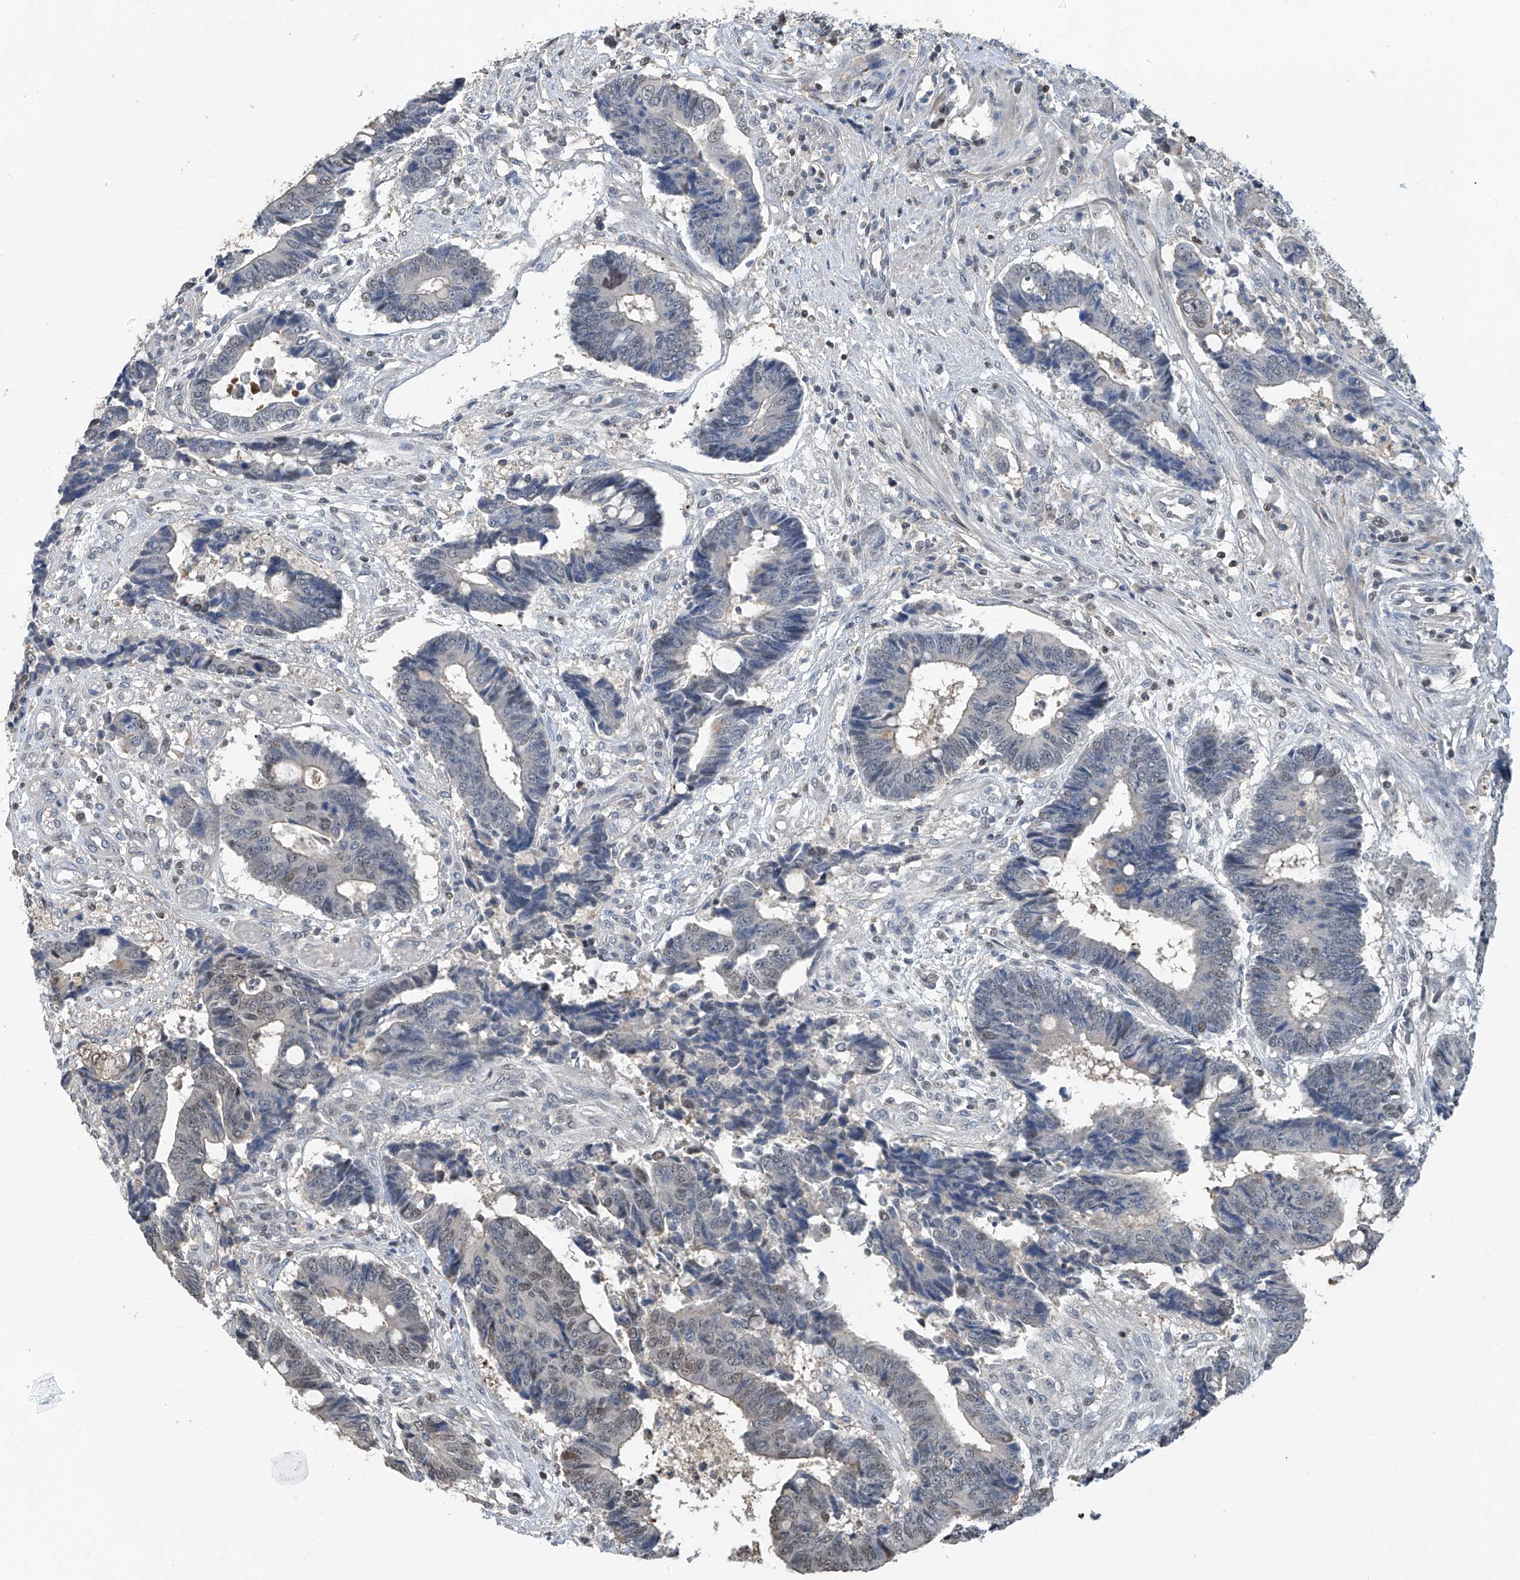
{"staining": {"intensity": "negative", "quantity": "none", "location": "none"}, "tissue": "colorectal cancer", "cell_type": "Tumor cells", "image_type": "cancer", "snomed": [{"axis": "morphology", "description": "Adenocarcinoma, NOS"}, {"axis": "topography", "description": "Rectum"}], "caption": "A histopathology image of colorectal cancer stained for a protein reveals no brown staining in tumor cells.", "gene": "PMM1", "patient": {"sex": "male", "age": 84}}